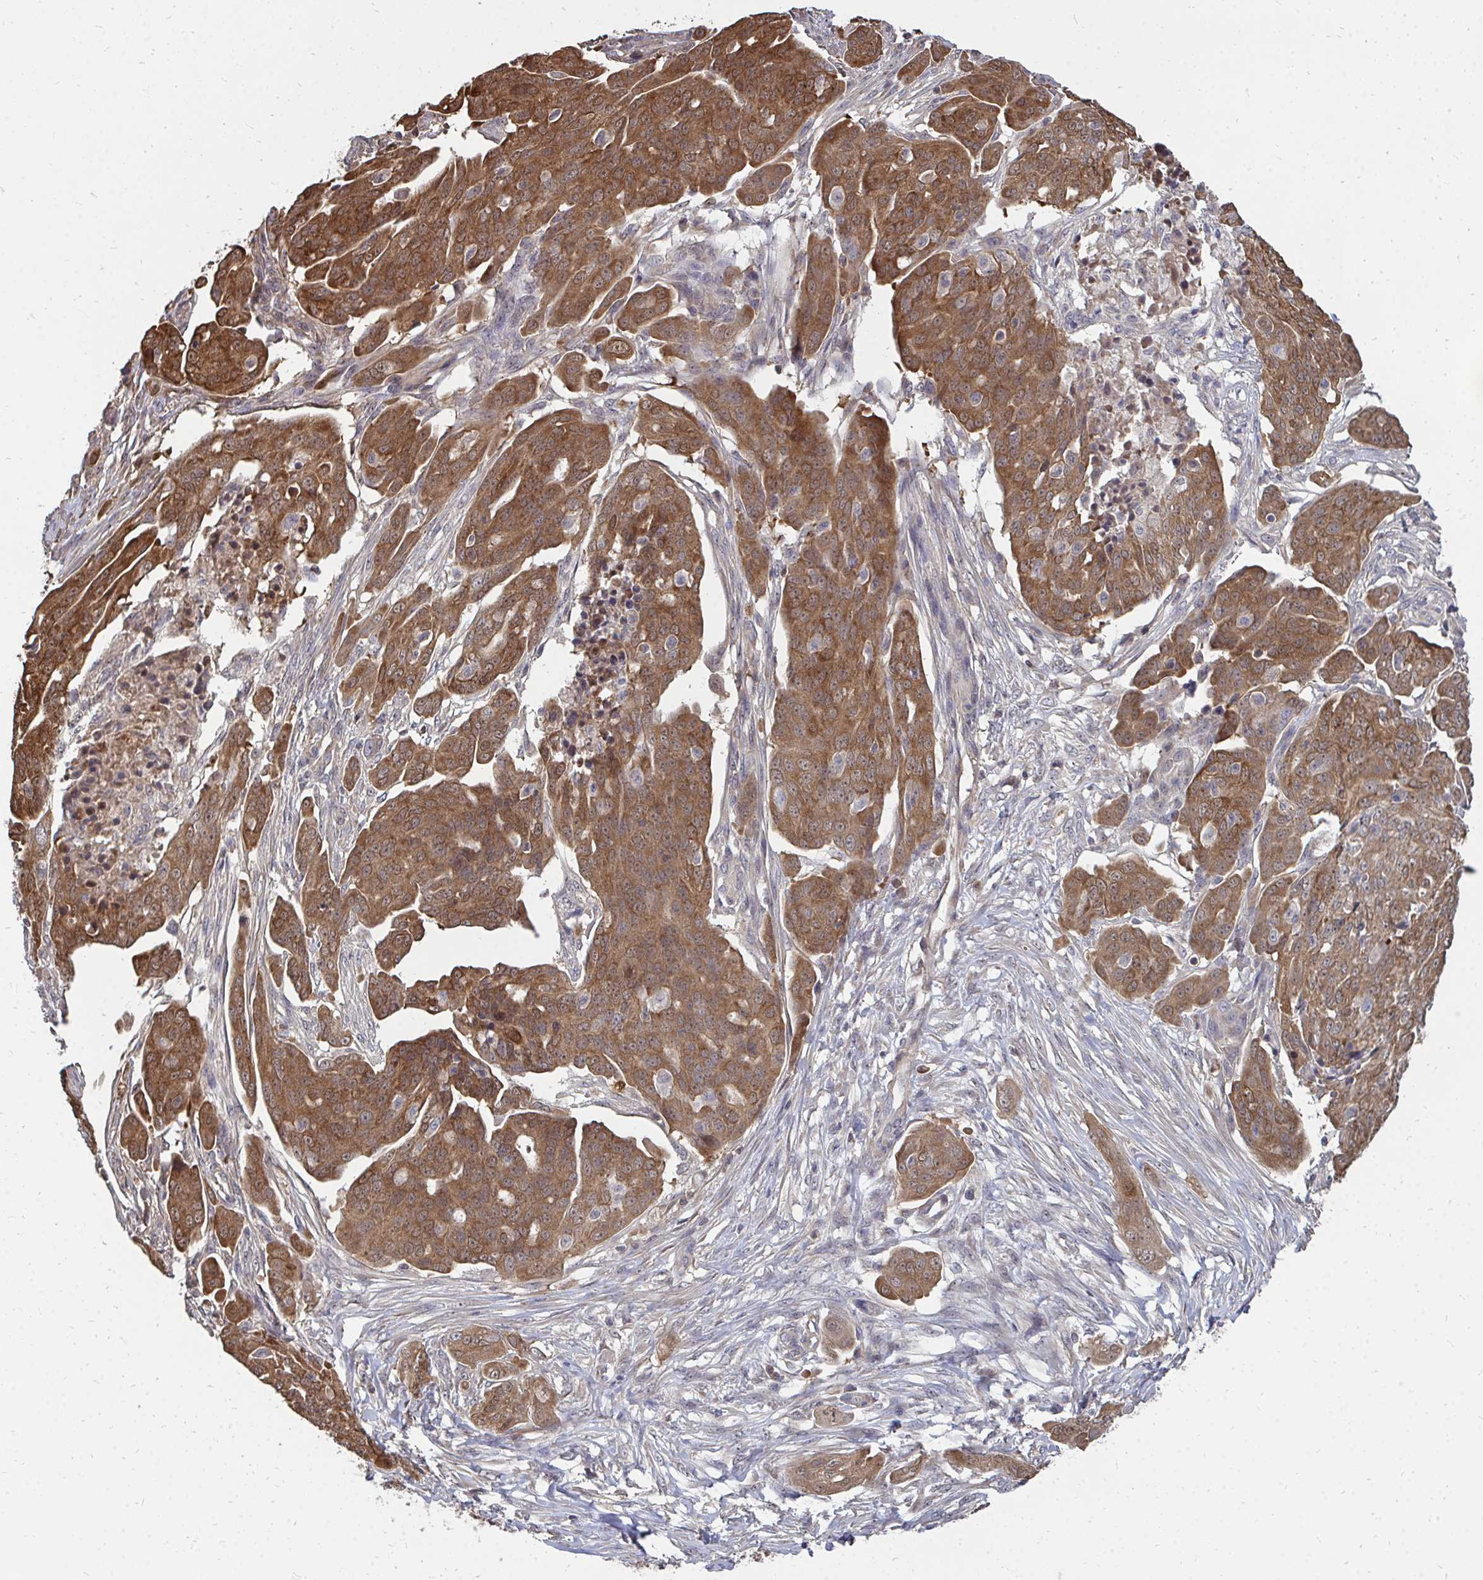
{"staining": {"intensity": "moderate", "quantity": ">75%", "location": "cytoplasmic/membranous"}, "tissue": "ovarian cancer", "cell_type": "Tumor cells", "image_type": "cancer", "snomed": [{"axis": "morphology", "description": "Carcinoma, endometroid"}, {"axis": "topography", "description": "Ovary"}], "caption": "Protein analysis of endometroid carcinoma (ovarian) tissue shows moderate cytoplasmic/membranous positivity in approximately >75% of tumor cells.", "gene": "DNAJA2", "patient": {"sex": "female", "age": 70}}